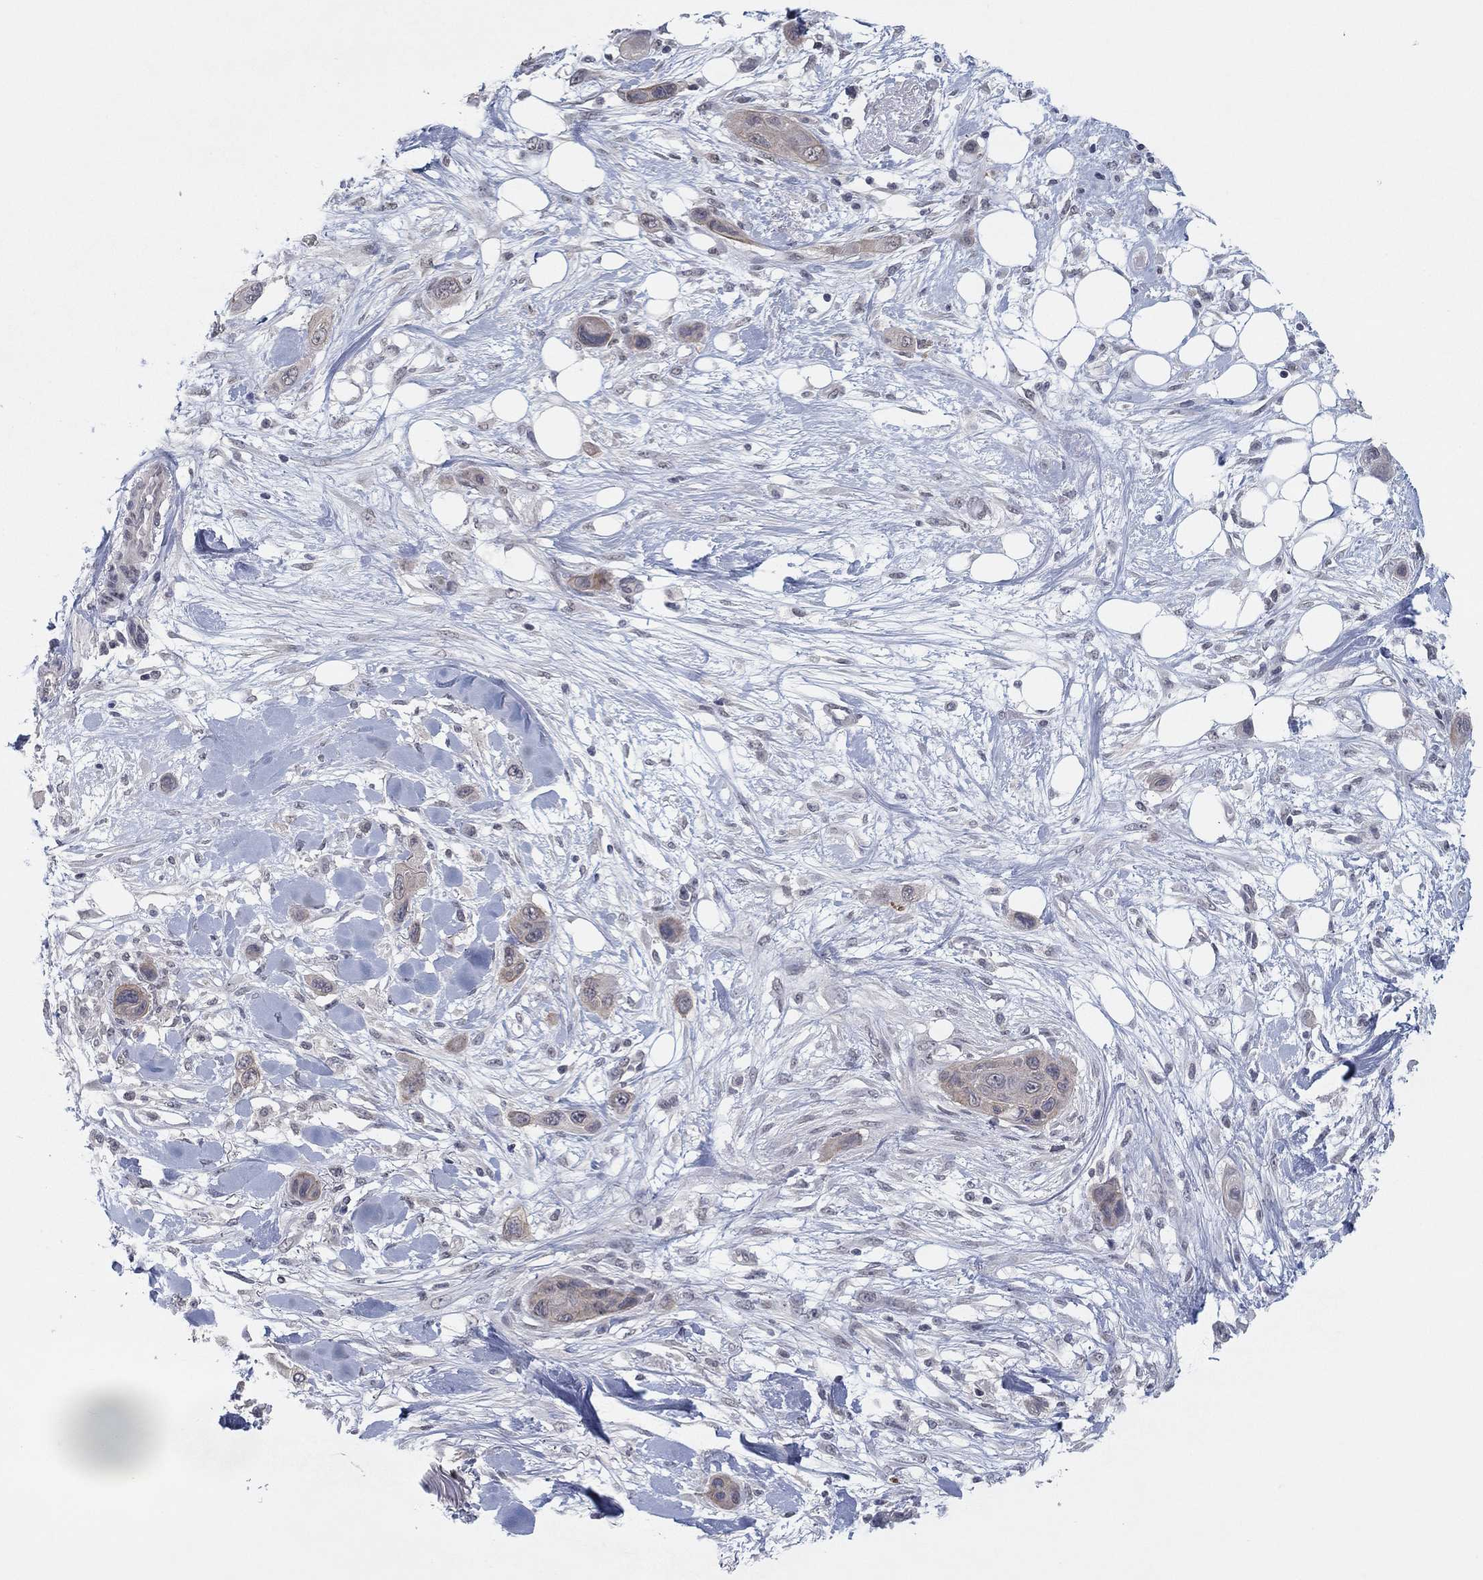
{"staining": {"intensity": "weak", "quantity": "<25%", "location": "cytoplasmic/membranous"}, "tissue": "skin cancer", "cell_type": "Tumor cells", "image_type": "cancer", "snomed": [{"axis": "morphology", "description": "Squamous cell carcinoma, NOS"}, {"axis": "topography", "description": "Skin"}], "caption": "Skin cancer (squamous cell carcinoma) stained for a protein using IHC reveals no expression tumor cells.", "gene": "SLC22A2", "patient": {"sex": "male", "age": 79}}